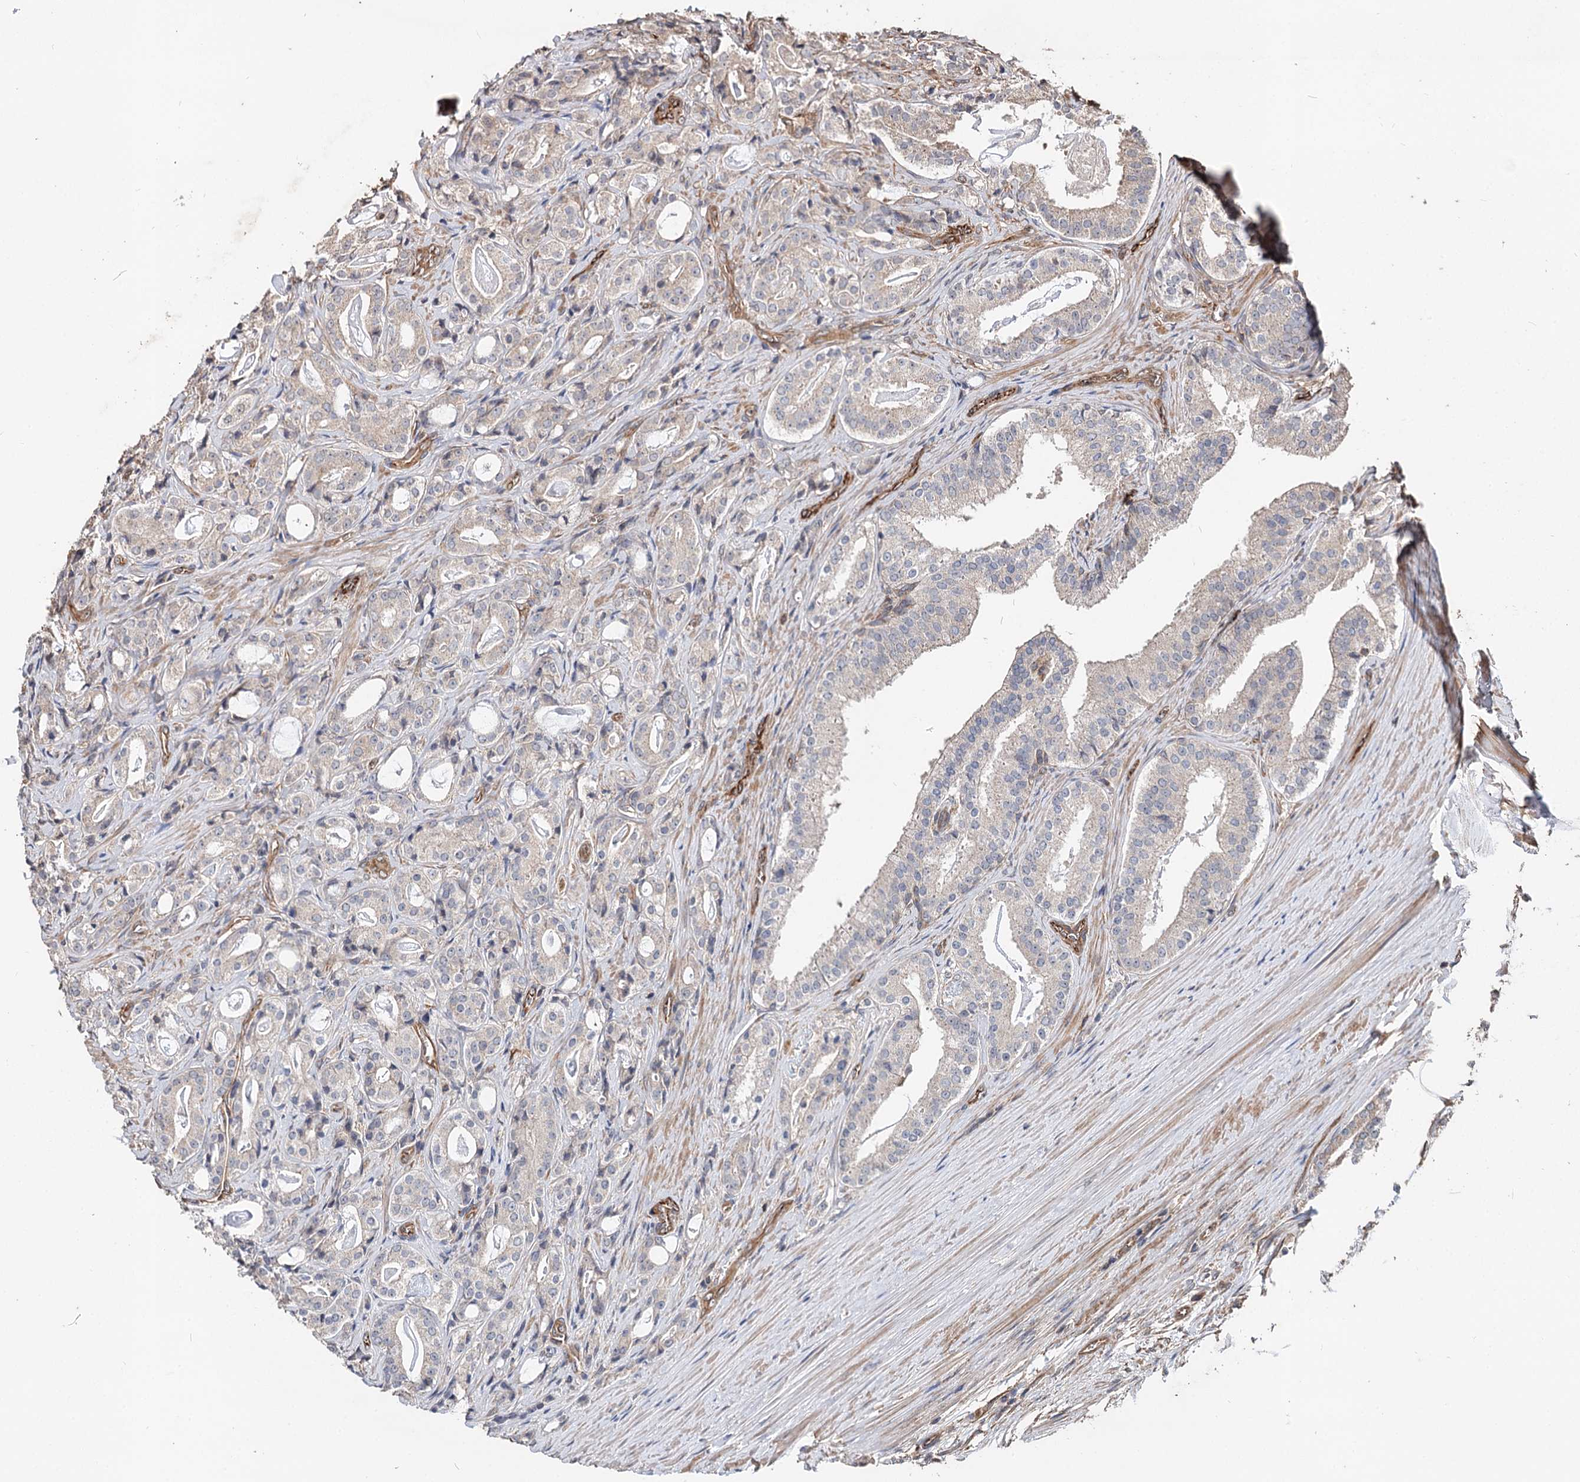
{"staining": {"intensity": "negative", "quantity": "none", "location": "none"}, "tissue": "prostate cancer", "cell_type": "Tumor cells", "image_type": "cancer", "snomed": [{"axis": "morphology", "description": "Adenocarcinoma, High grade"}, {"axis": "topography", "description": "Prostate"}], "caption": "Human prostate cancer stained for a protein using immunohistochemistry (IHC) shows no expression in tumor cells.", "gene": "SPART", "patient": {"sex": "male", "age": 63}}